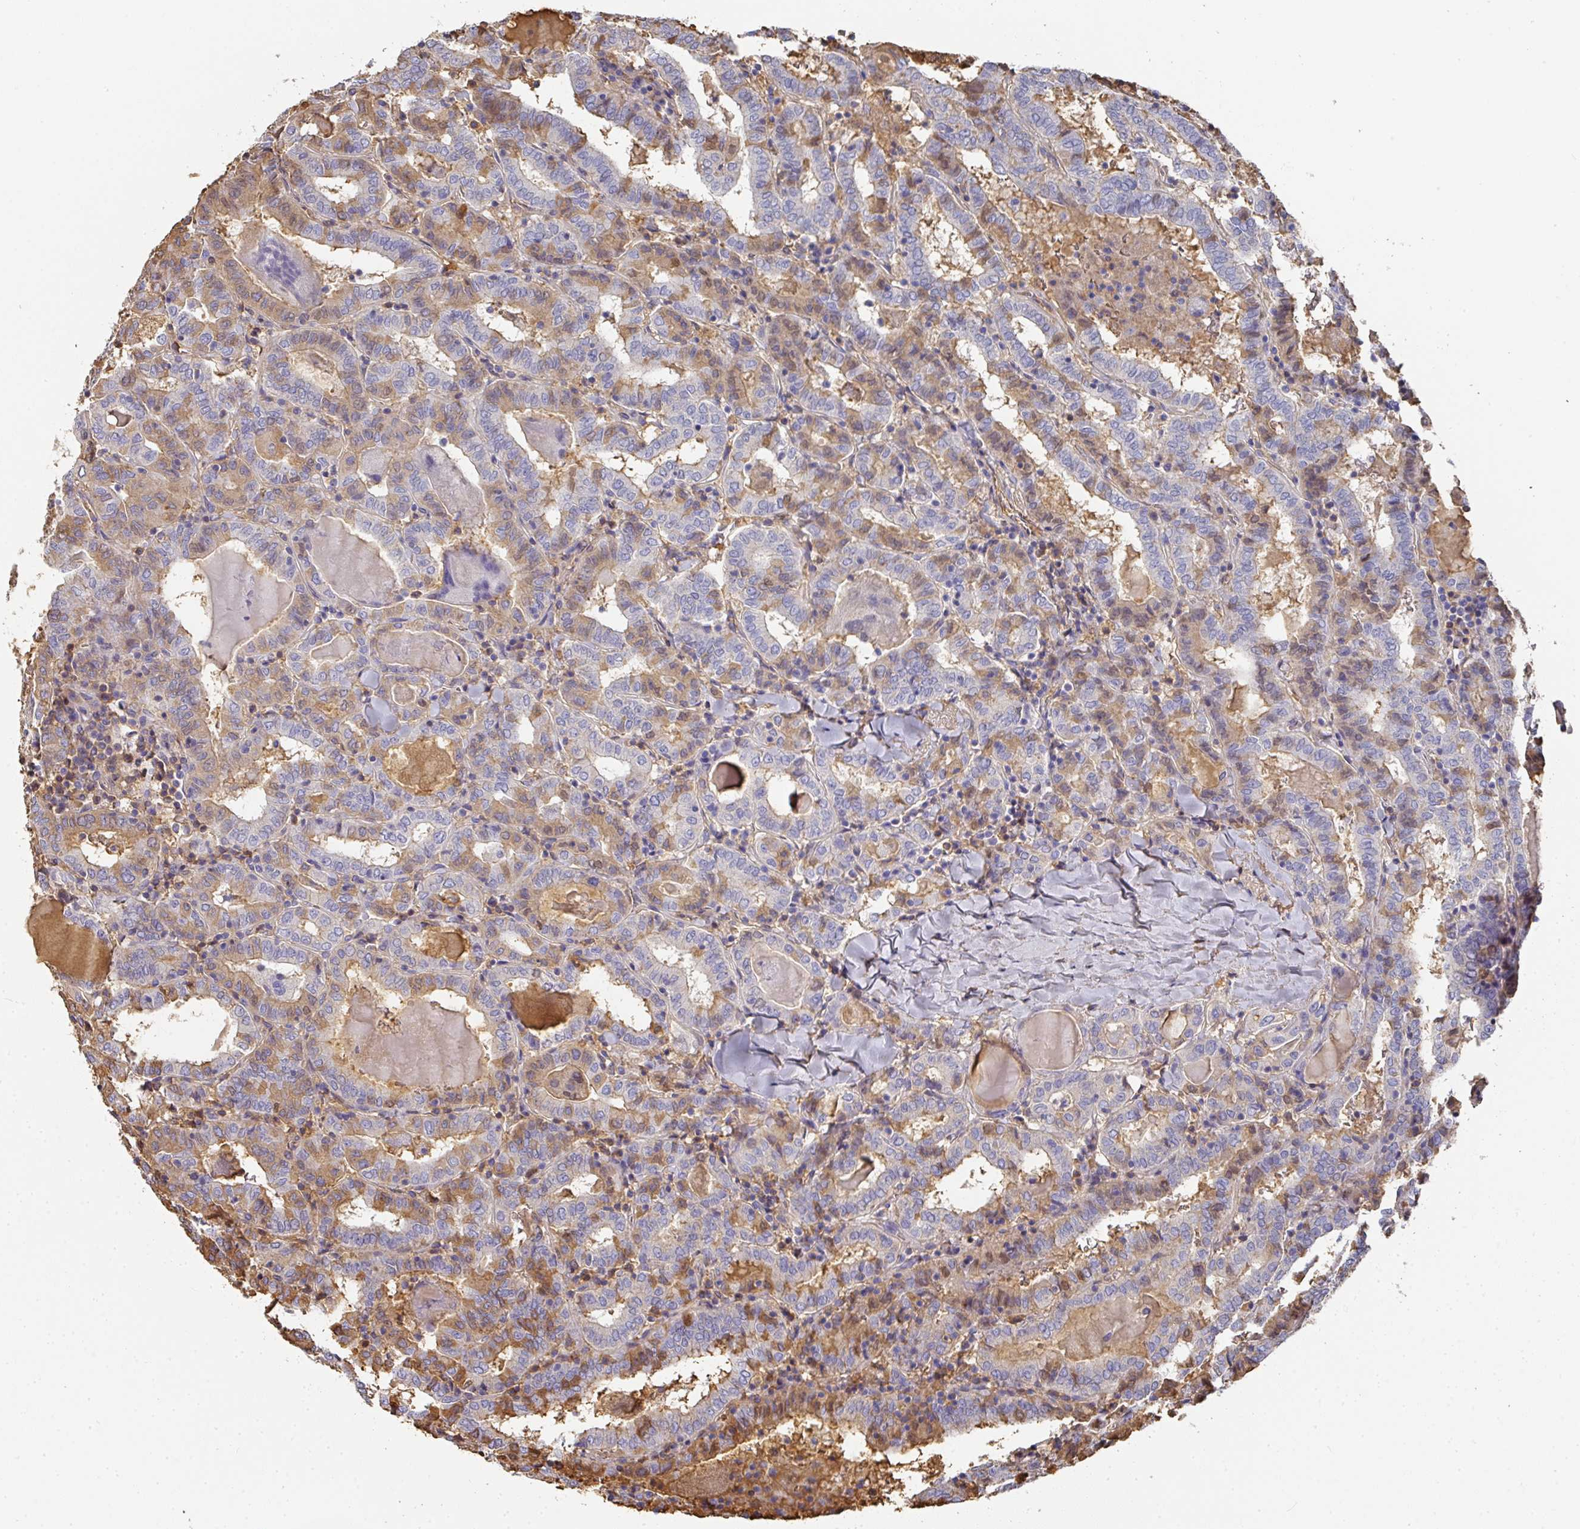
{"staining": {"intensity": "moderate", "quantity": "<25%", "location": "cytoplasmic/membranous"}, "tissue": "thyroid cancer", "cell_type": "Tumor cells", "image_type": "cancer", "snomed": [{"axis": "morphology", "description": "Papillary adenocarcinoma, NOS"}, {"axis": "topography", "description": "Thyroid gland"}], "caption": "This photomicrograph reveals immunohistochemistry staining of papillary adenocarcinoma (thyroid), with low moderate cytoplasmic/membranous positivity in approximately <25% of tumor cells.", "gene": "ALB", "patient": {"sex": "female", "age": 72}}